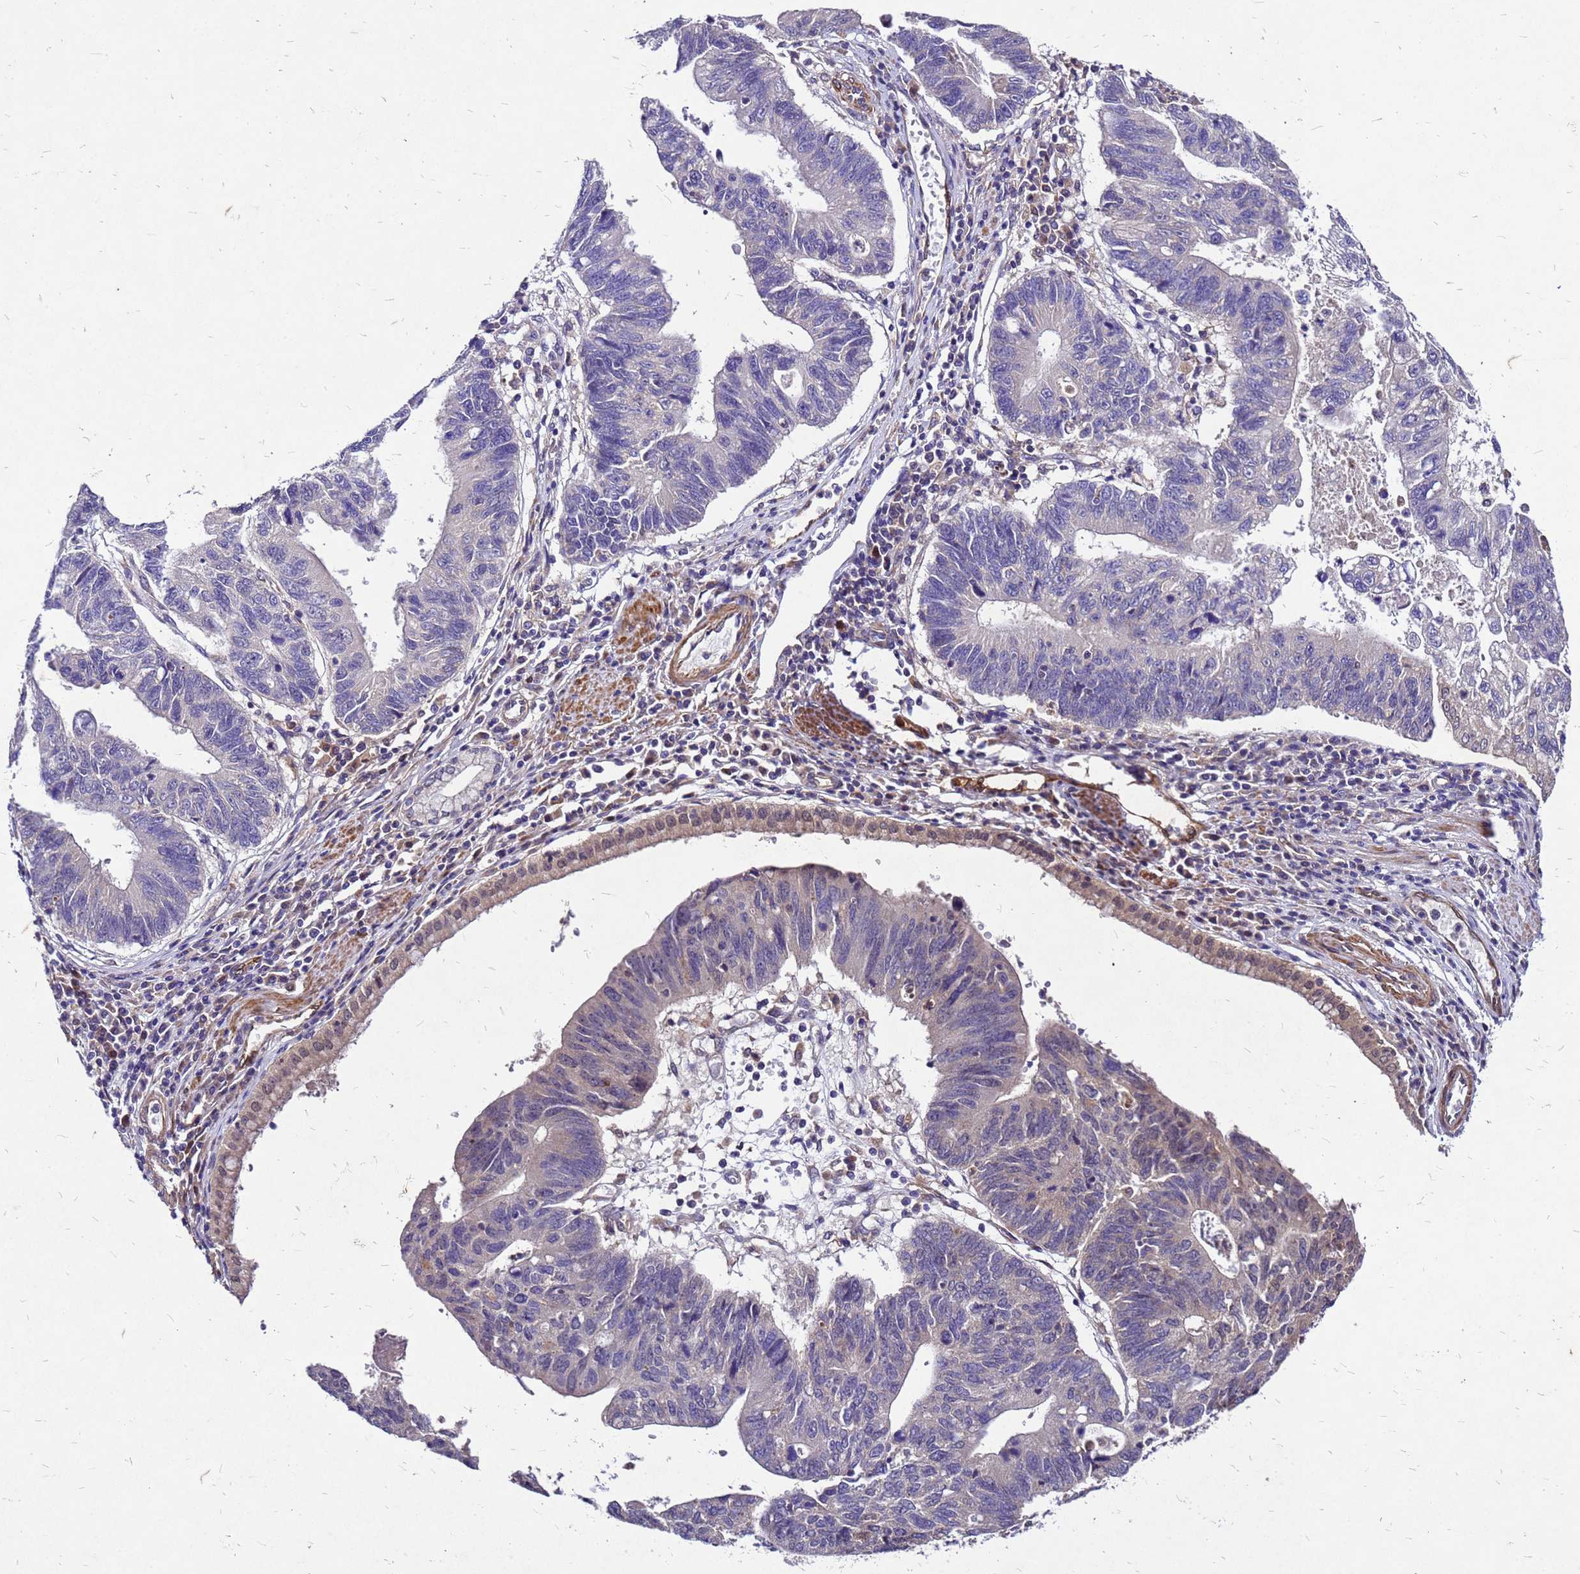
{"staining": {"intensity": "weak", "quantity": "<25%", "location": "cytoplasmic/membranous"}, "tissue": "stomach cancer", "cell_type": "Tumor cells", "image_type": "cancer", "snomed": [{"axis": "morphology", "description": "Adenocarcinoma, NOS"}, {"axis": "topography", "description": "Stomach"}], "caption": "The histopathology image exhibits no staining of tumor cells in stomach adenocarcinoma.", "gene": "DUSP23", "patient": {"sex": "male", "age": 59}}